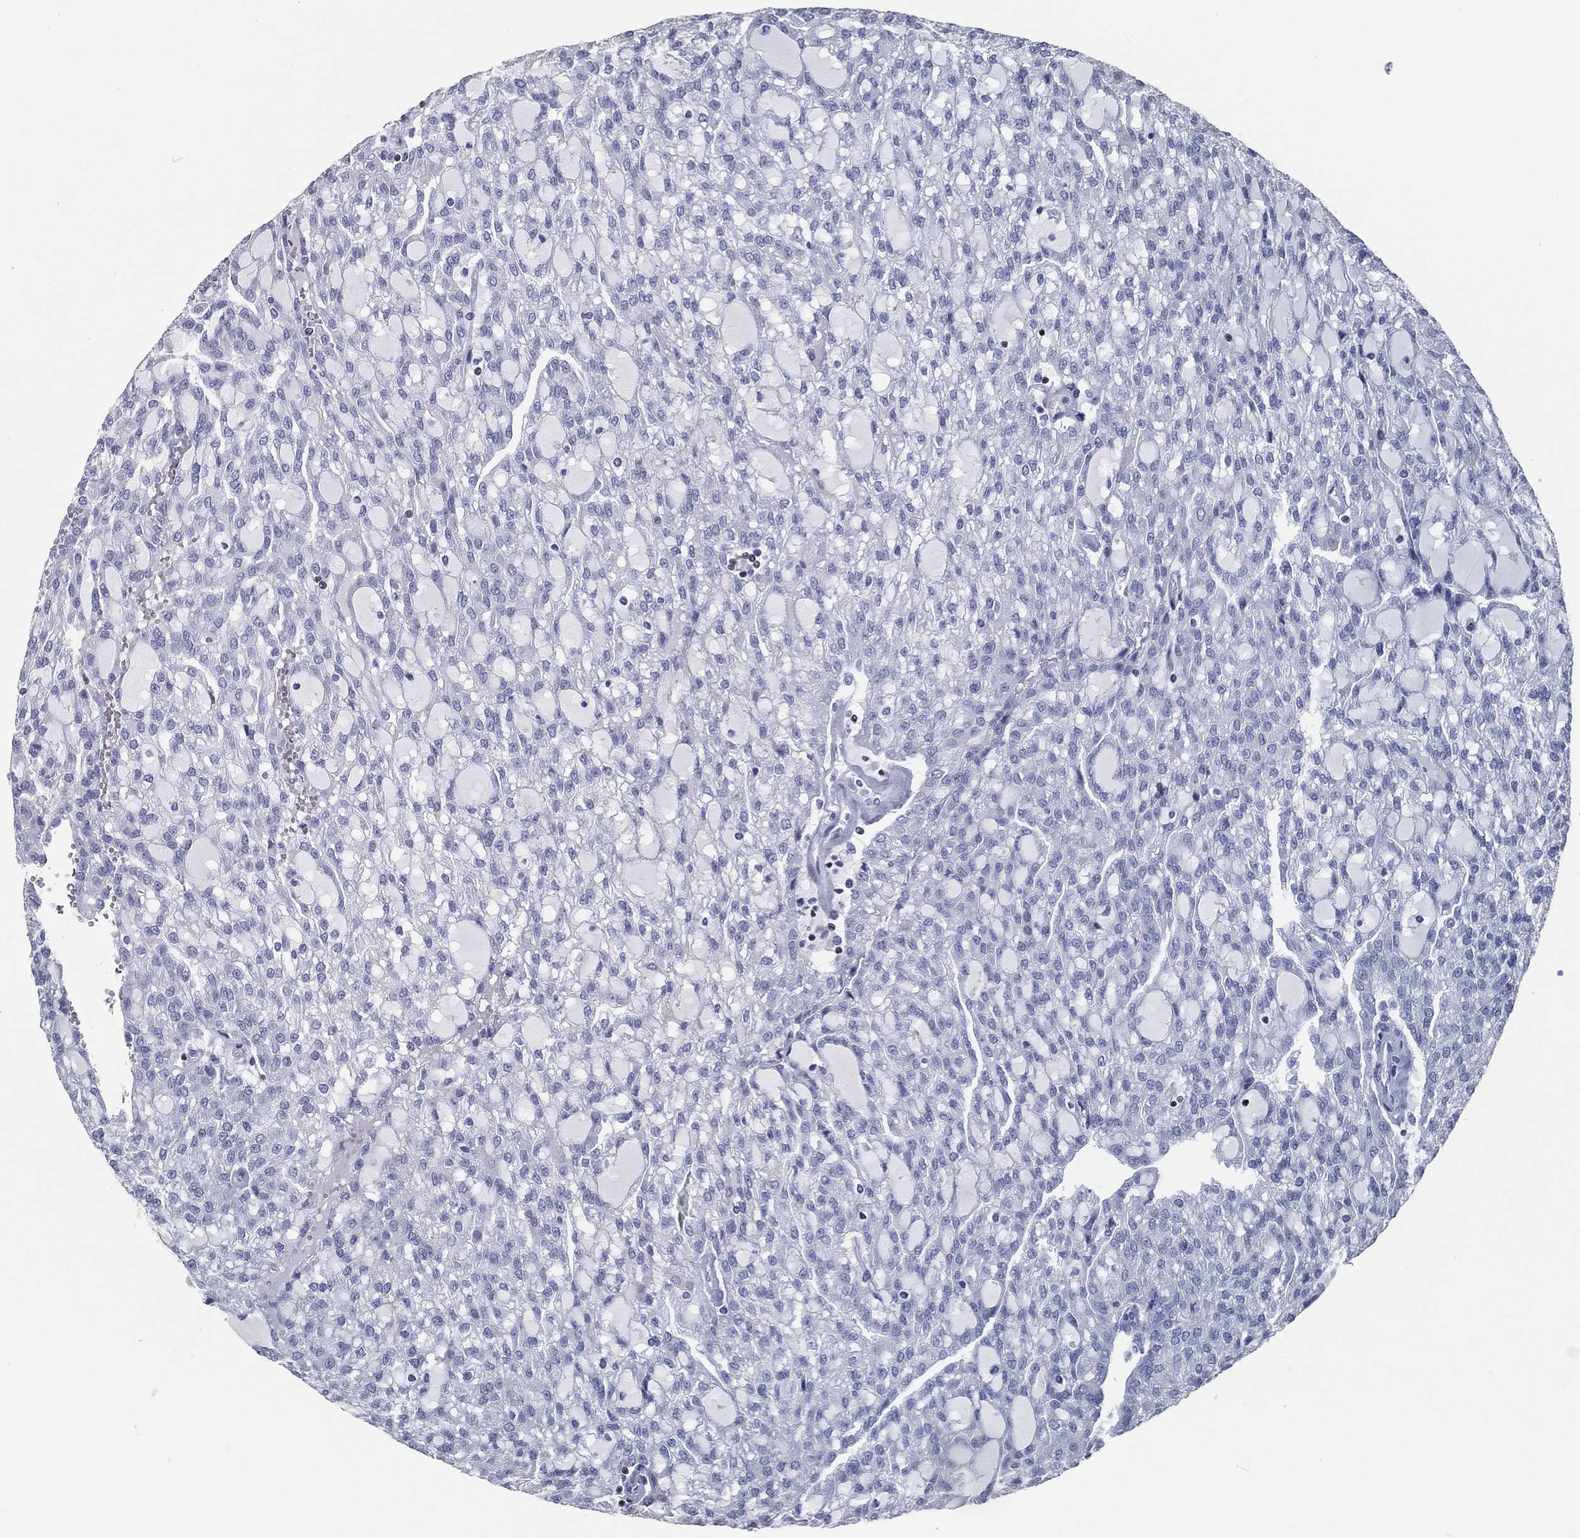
{"staining": {"intensity": "negative", "quantity": "none", "location": "none"}, "tissue": "renal cancer", "cell_type": "Tumor cells", "image_type": "cancer", "snomed": [{"axis": "morphology", "description": "Adenocarcinoma, NOS"}, {"axis": "topography", "description": "Kidney"}], "caption": "The photomicrograph shows no significant positivity in tumor cells of renal cancer.", "gene": "PYHIN1", "patient": {"sex": "male", "age": 63}}